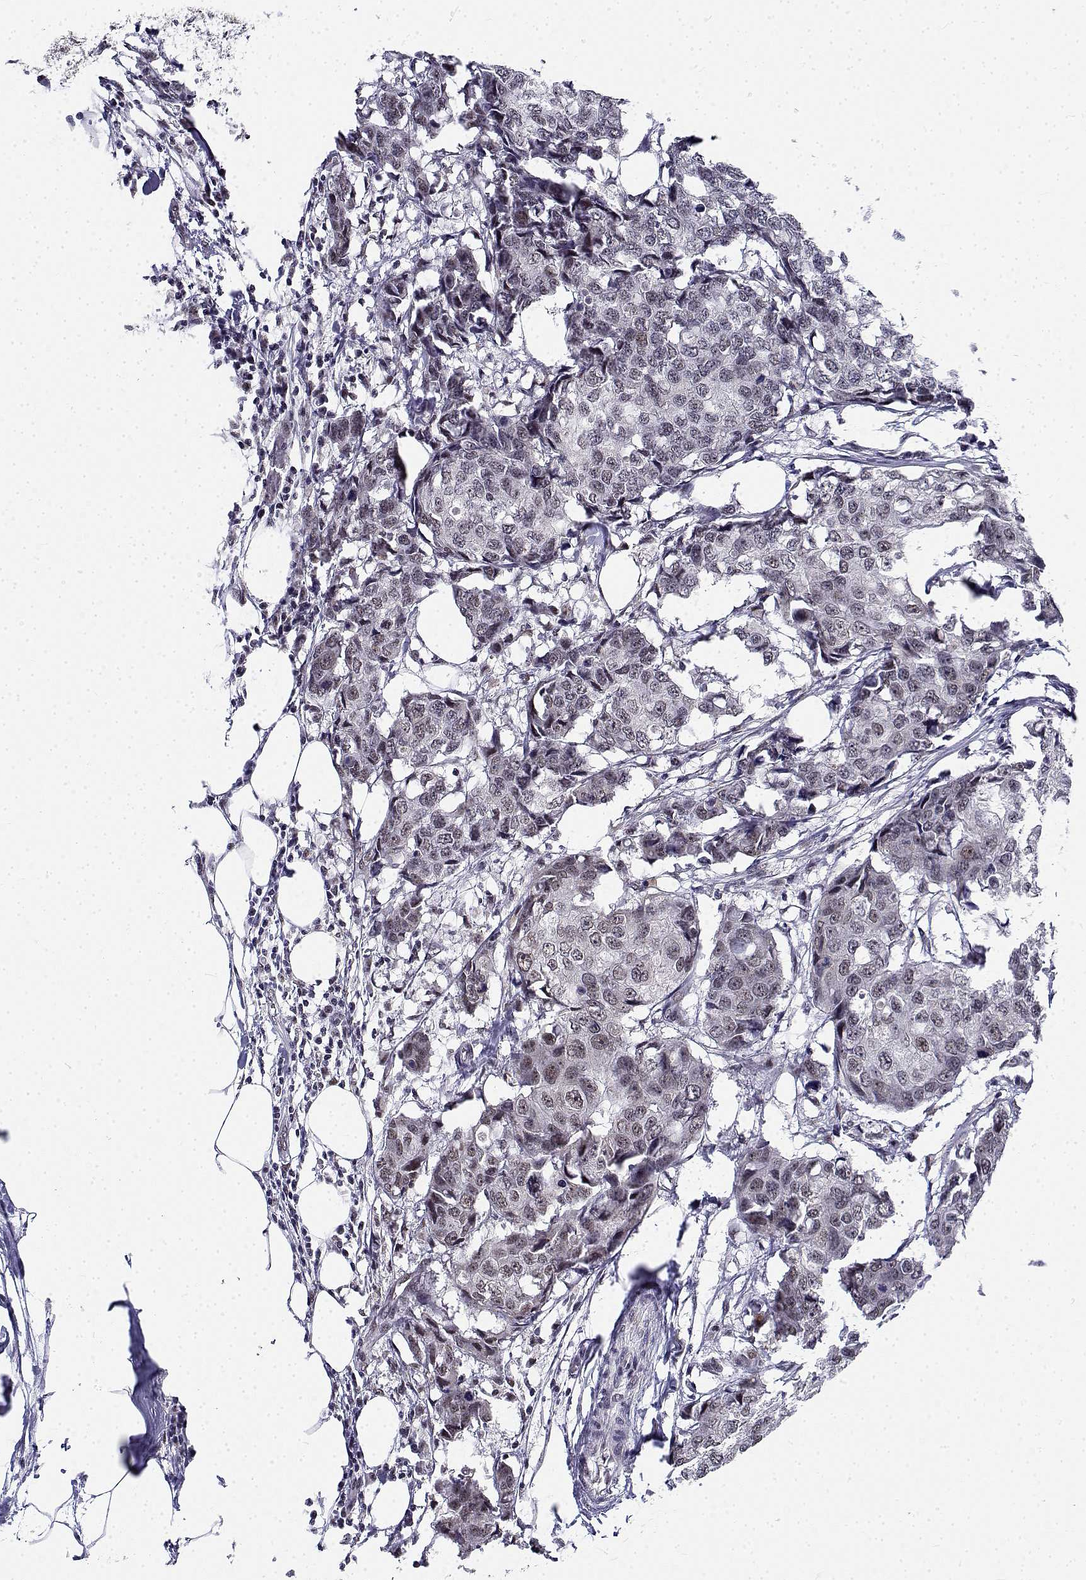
{"staining": {"intensity": "weak", "quantity": "<25%", "location": "nuclear"}, "tissue": "breast cancer", "cell_type": "Tumor cells", "image_type": "cancer", "snomed": [{"axis": "morphology", "description": "Duct carcinoma"}, {"axis": "topography", "description": "Breast"}], "caption": "Photomicrograph shows no significant protein expression in tumor cells of breast cancer. (DAB (3,3'-diaminobenzidine) immunohistochemistry (IHC), high magnification).", "gene": "BCAS2", "patient": {"sex": "female", "age": 27}}